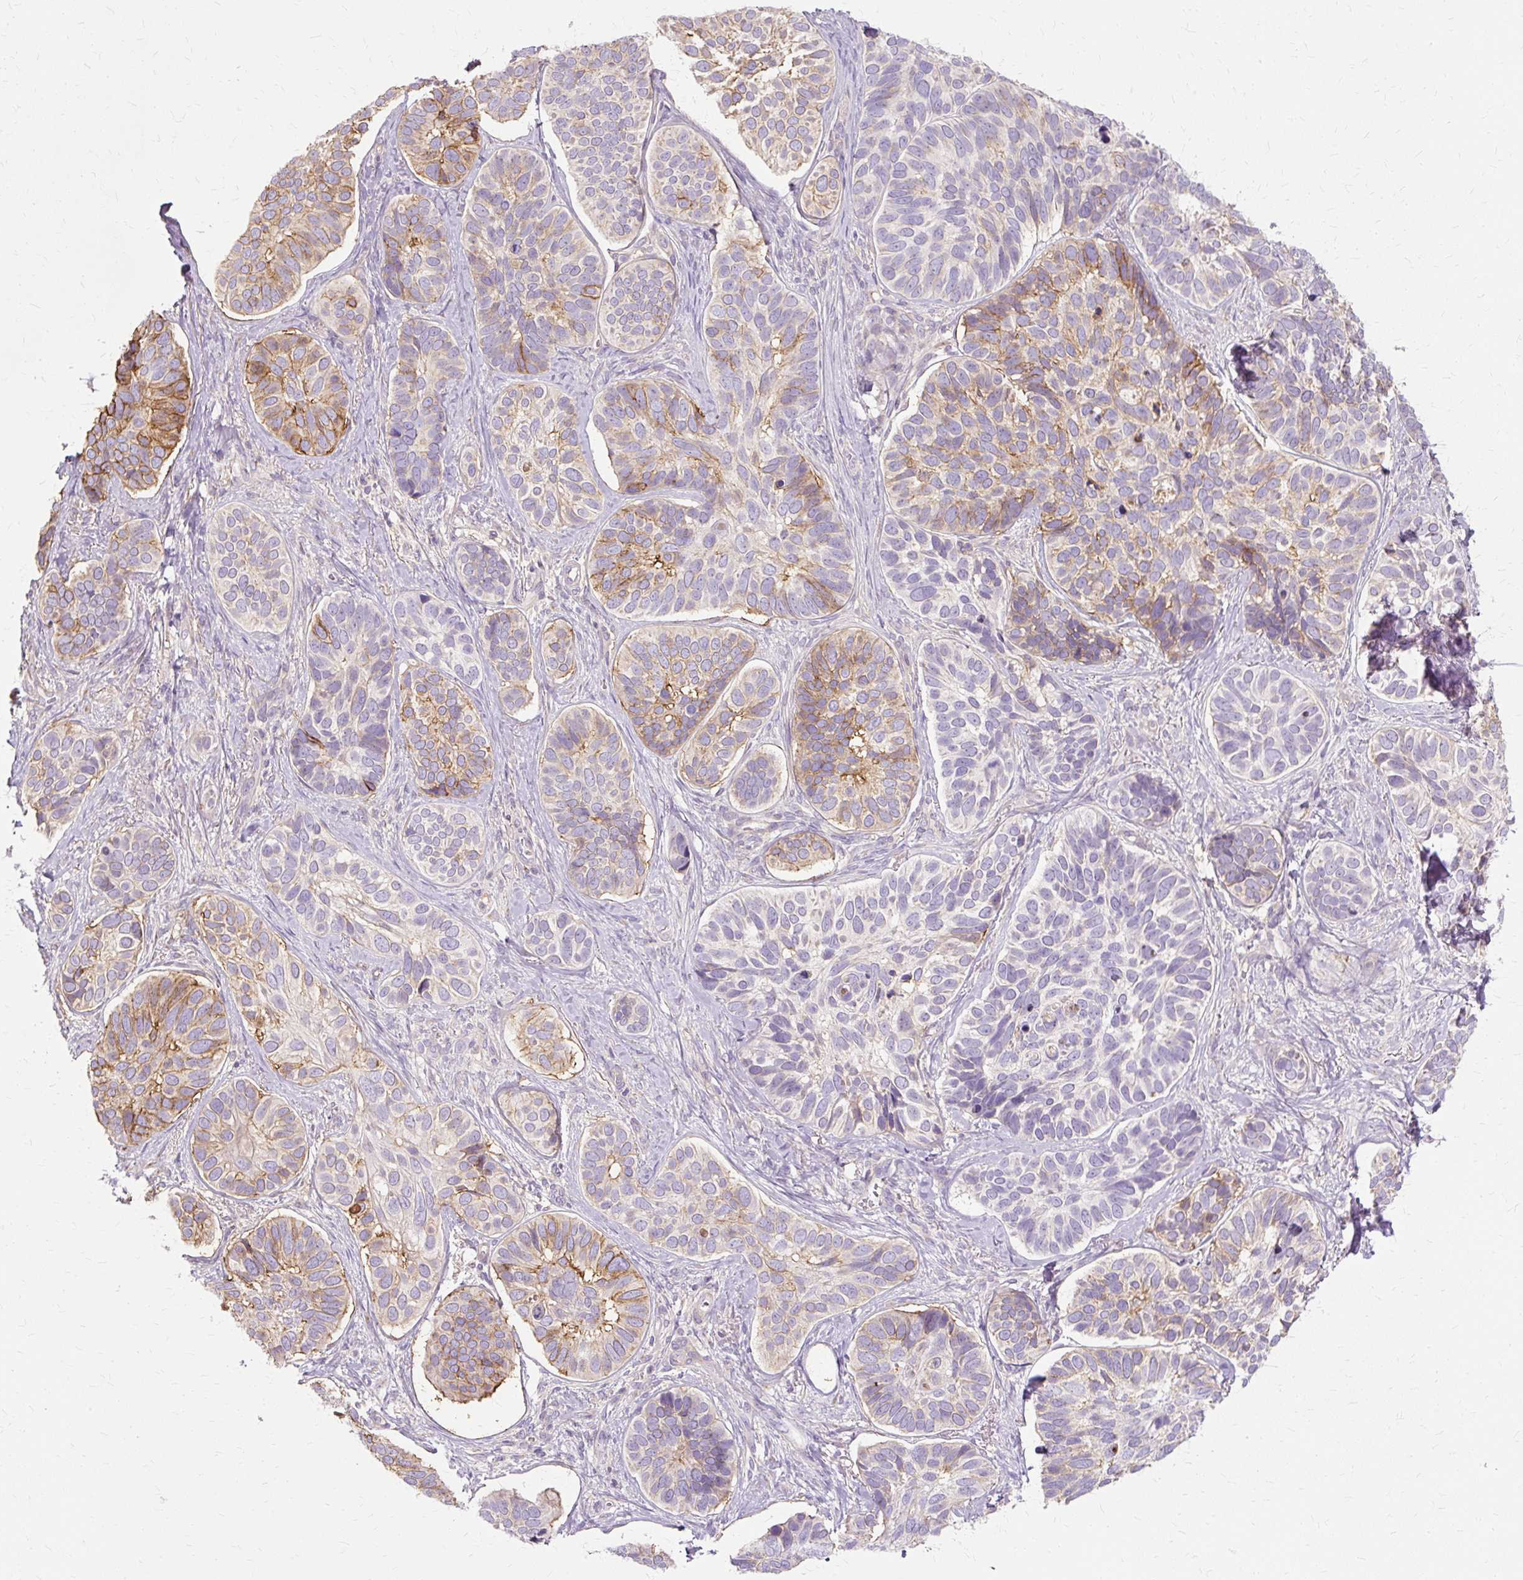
{"staining": {"intensity": "moderate", "quantity": "25%-75%", "location": "cytoplasmic/membranous"}, "tissue": "skin cancer", "cell_type": "Tumor cells", "image_type": "cancer", "snomed": [{"axis": "morphology", "description": "Basal cell carcinoma"}, {"axis": "topography", "description": "Skin"}], "caption": "IHC histopathology image of neoplastic tissue: human basal cell carcinoma (skin) stained using IHC displays medium levels of moderate protein expression localized specifically in the cytoplasmic/membranous of tumor cells, appearing as a cytoplasmic/membranous brown color.", "gene": "TSPAN8", "patient": {"sex": "male", "age": 62}}